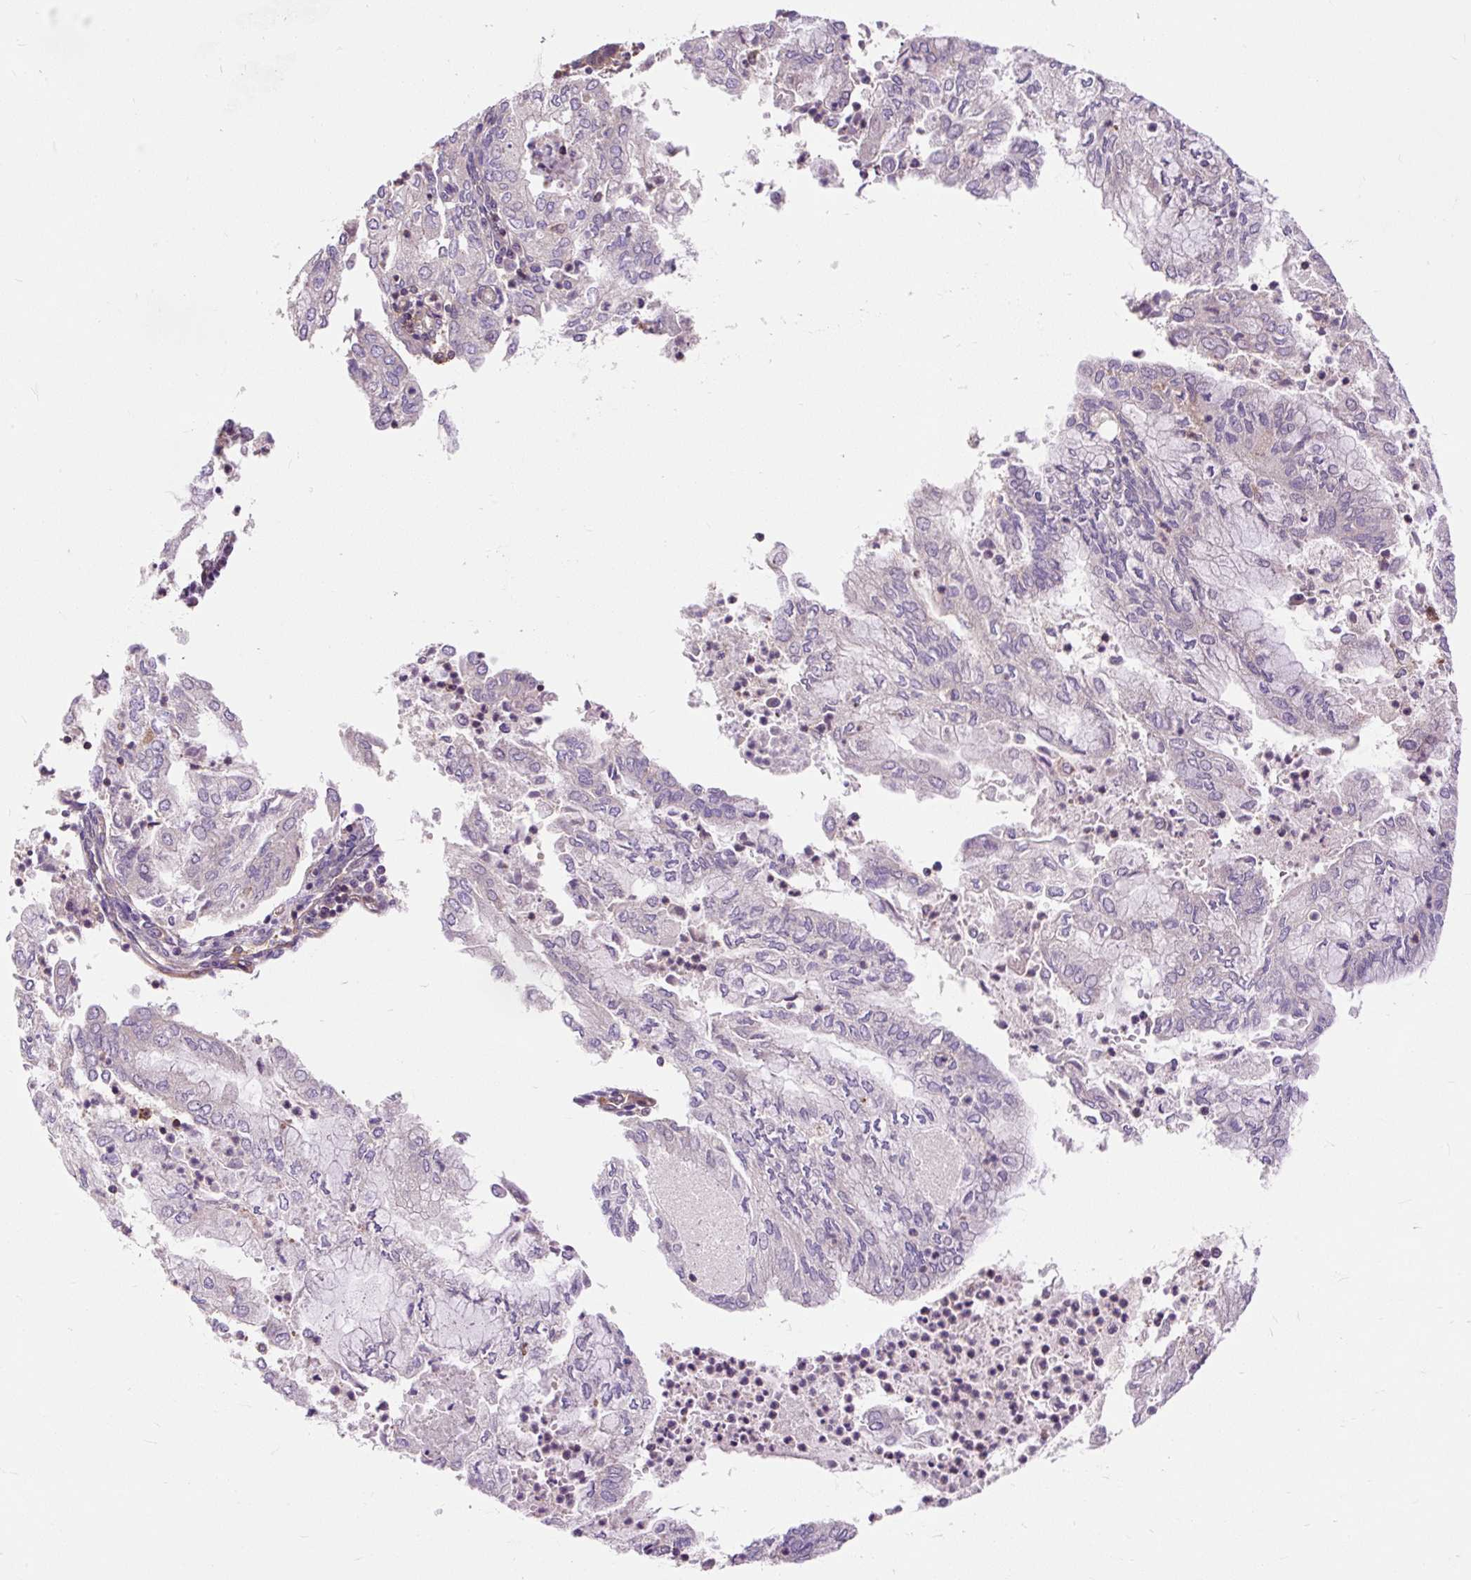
{"staining": {"intensity": "weak", "quantity": "<25%", "location": "cytoplasmic/membranous"}, "tissue": "endometrial cancer", "cell_type": "Tumor cells", "image_type": "cancer", "snomed": [{"axis": "morphology", "description": "Adenocarcinoma, NOS"}, {"axis": "topography", "description": "Endometrium"}], "caption": "The micrograph displays no staining of tumor cells in adenocarcinoma (endometrial).", "gene": "PCDHGB3", "patient": {"sex": "female", "age": 75}}